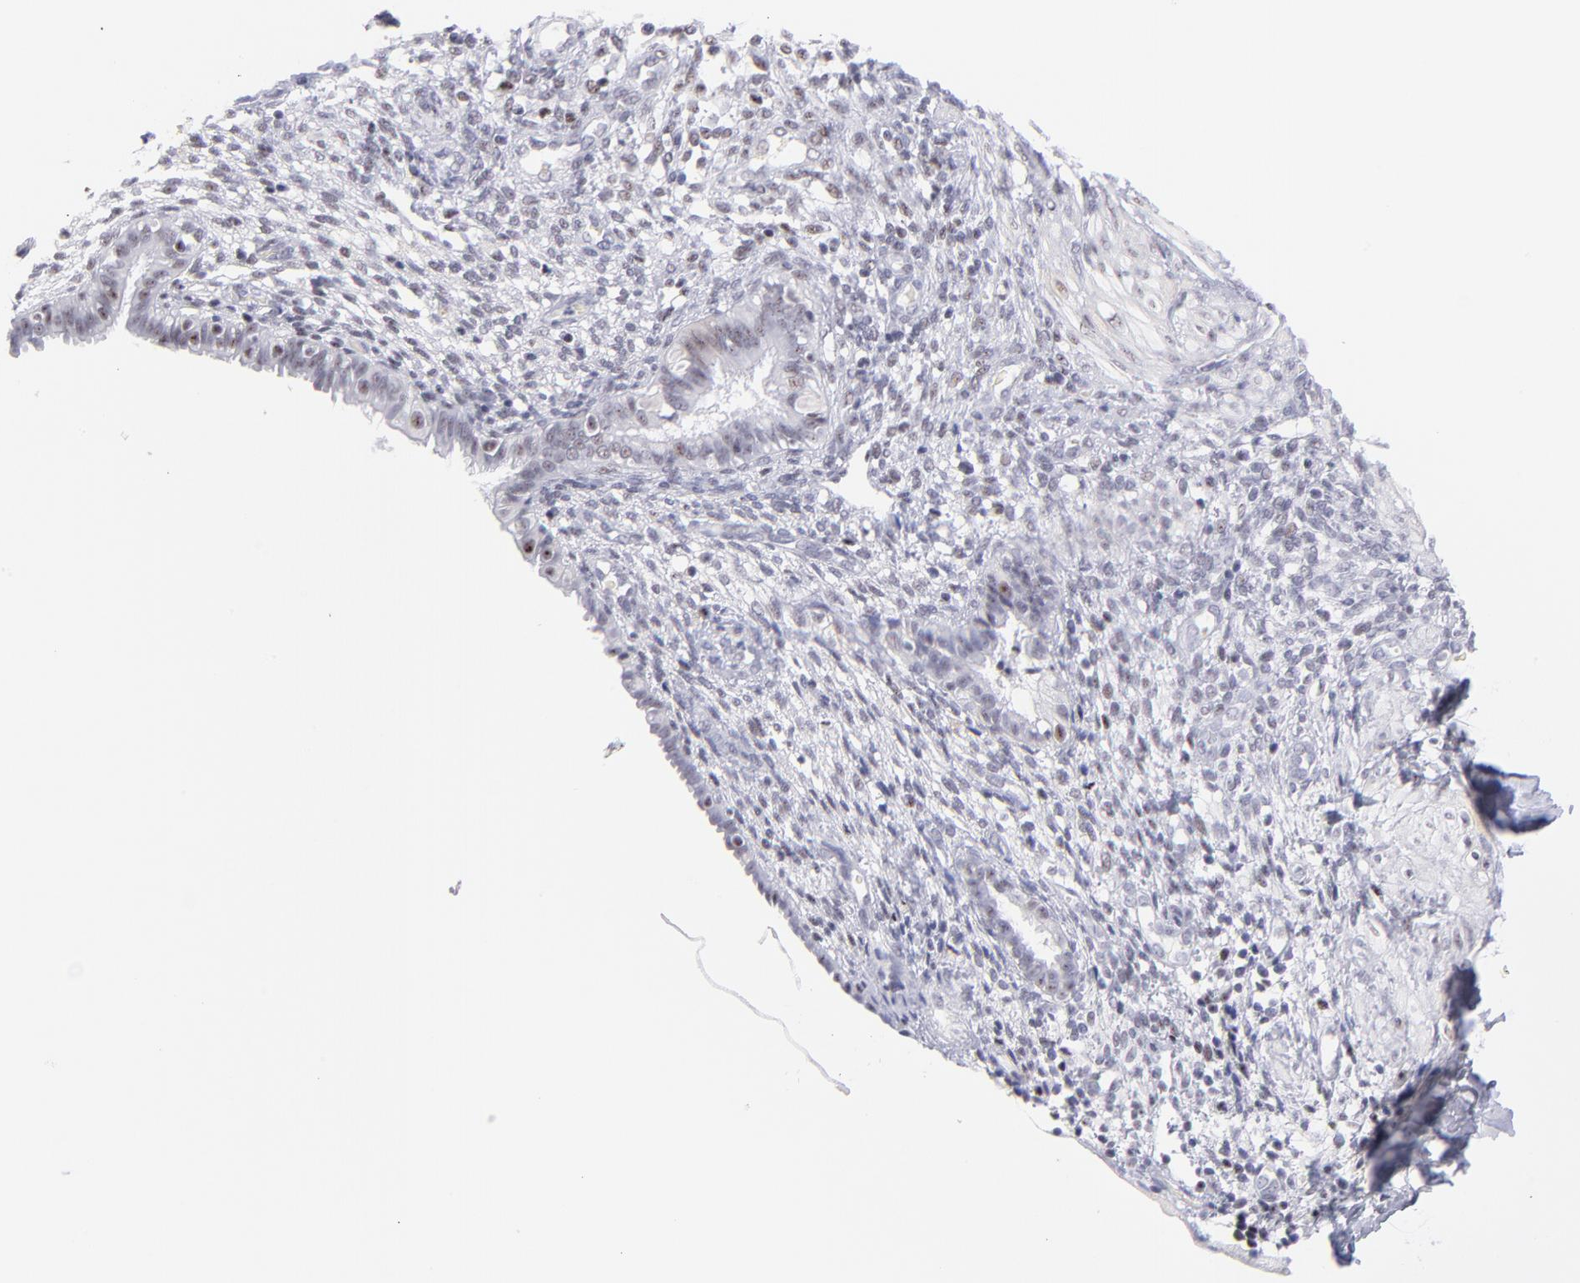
{"staining": {"intensity": "negative", "quantity": "none", "location": "none"}, "tissue": "endometrium", "cell_type": "Cells in endometrial stroma", "image_type": "normal", "snomed": [{"axis": "morphology", "description": "Normal tissue, NOS"}, {"axis": "topography", "description": "Endometrium"}], "caption": "A high-resolution photomicrograph shows IHC staining of benign endometrium, which shows no significant positivity in cells in endometrial stroma.", "gene": "CDC25C", "patient": {"sex": "female", "age": 72}}